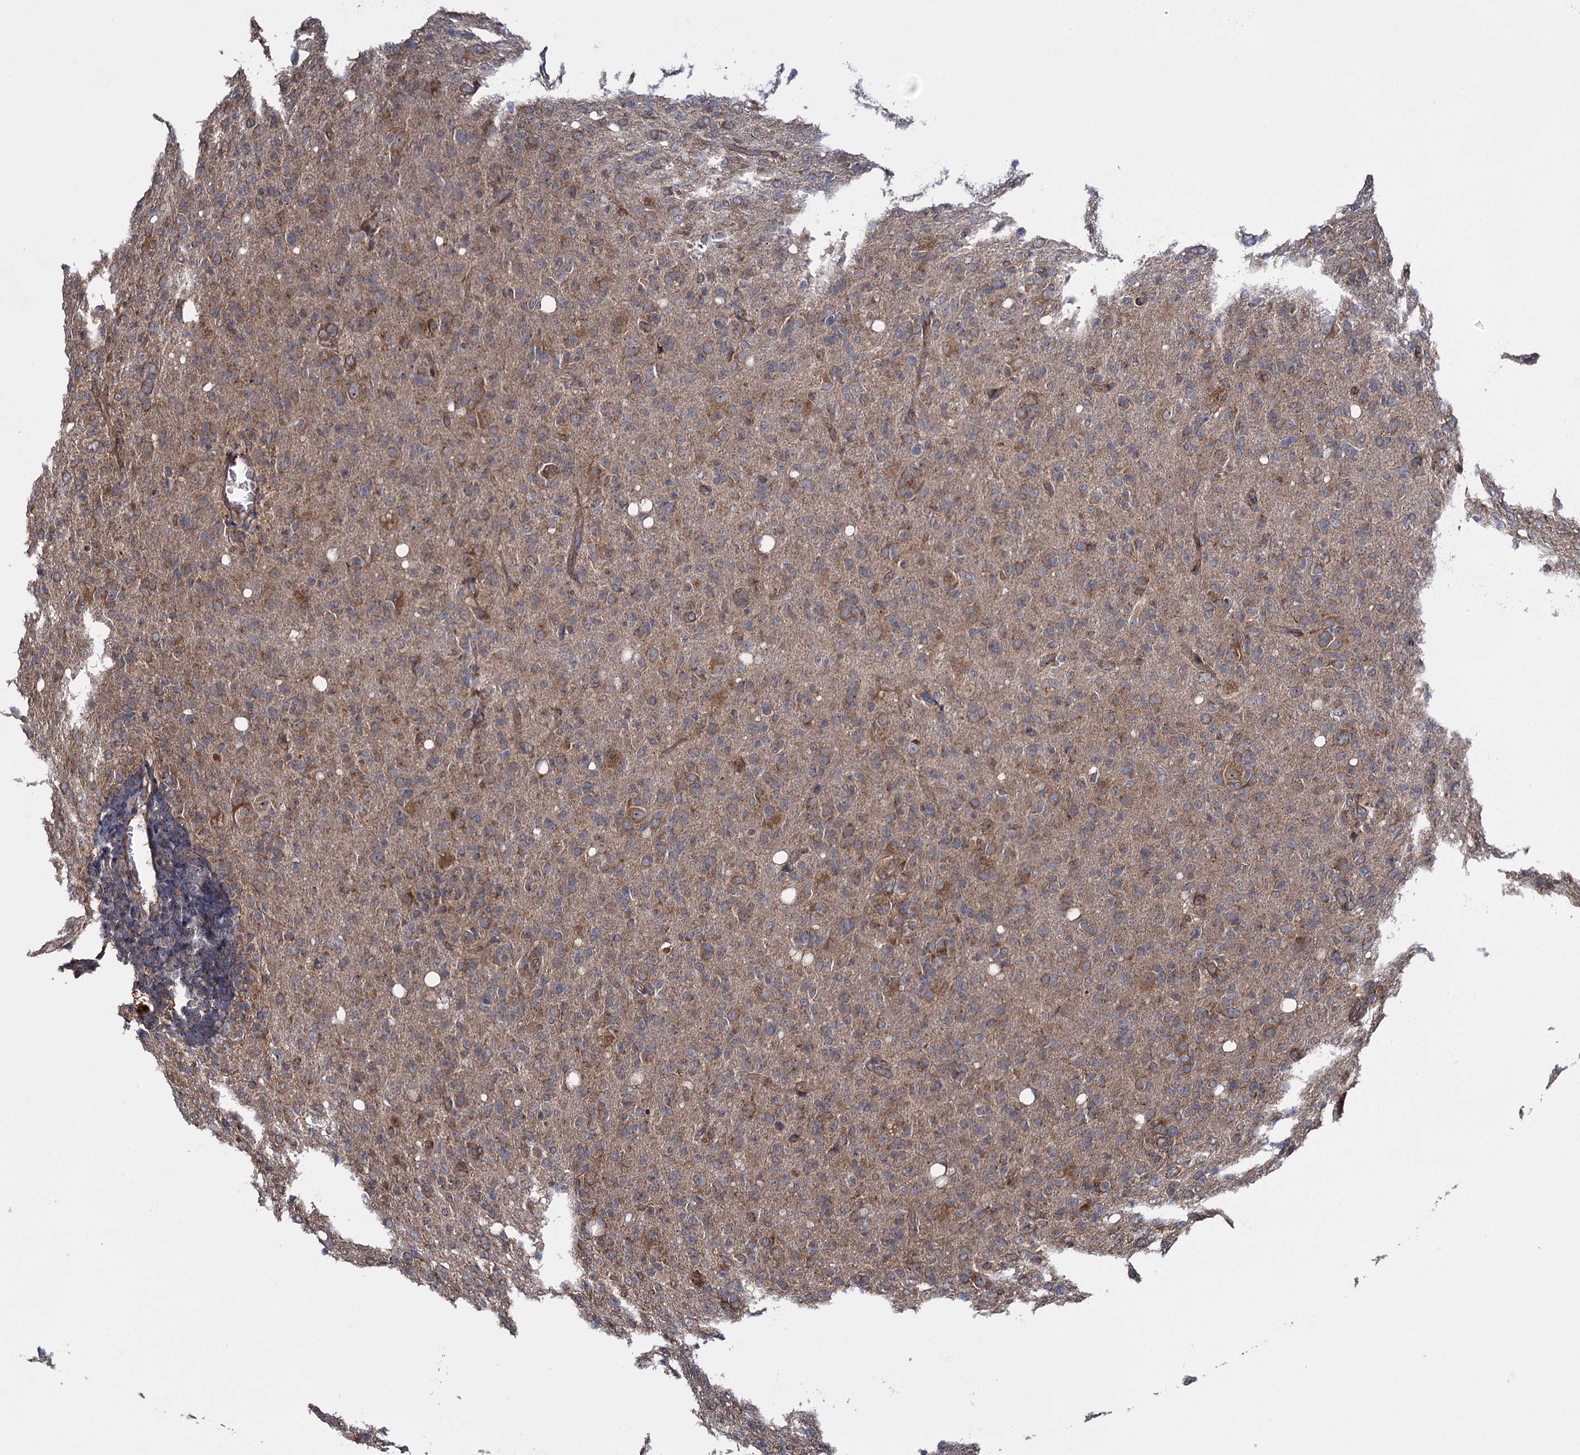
{"staining": {"intensity": "moderate", "quantity": "<25%", "location": "cytoplasmic/membranous"}, "tissue": "glioma", "cell_type": "Tumor cells", "image_type": "cancer", "snomed": [{"axis": "morphology", "description": "Glioma, malignant, High grade"}, {"axis": "topography", "description": "Brain"}], "caption": "Moderate cytoplasmic/membranous positivity for a protein is seen in about <25% of tumor cells of glioma using immunohistochemistry.", "gene": "HAUS1", "patient": {"sex": "female", "age": 57}}